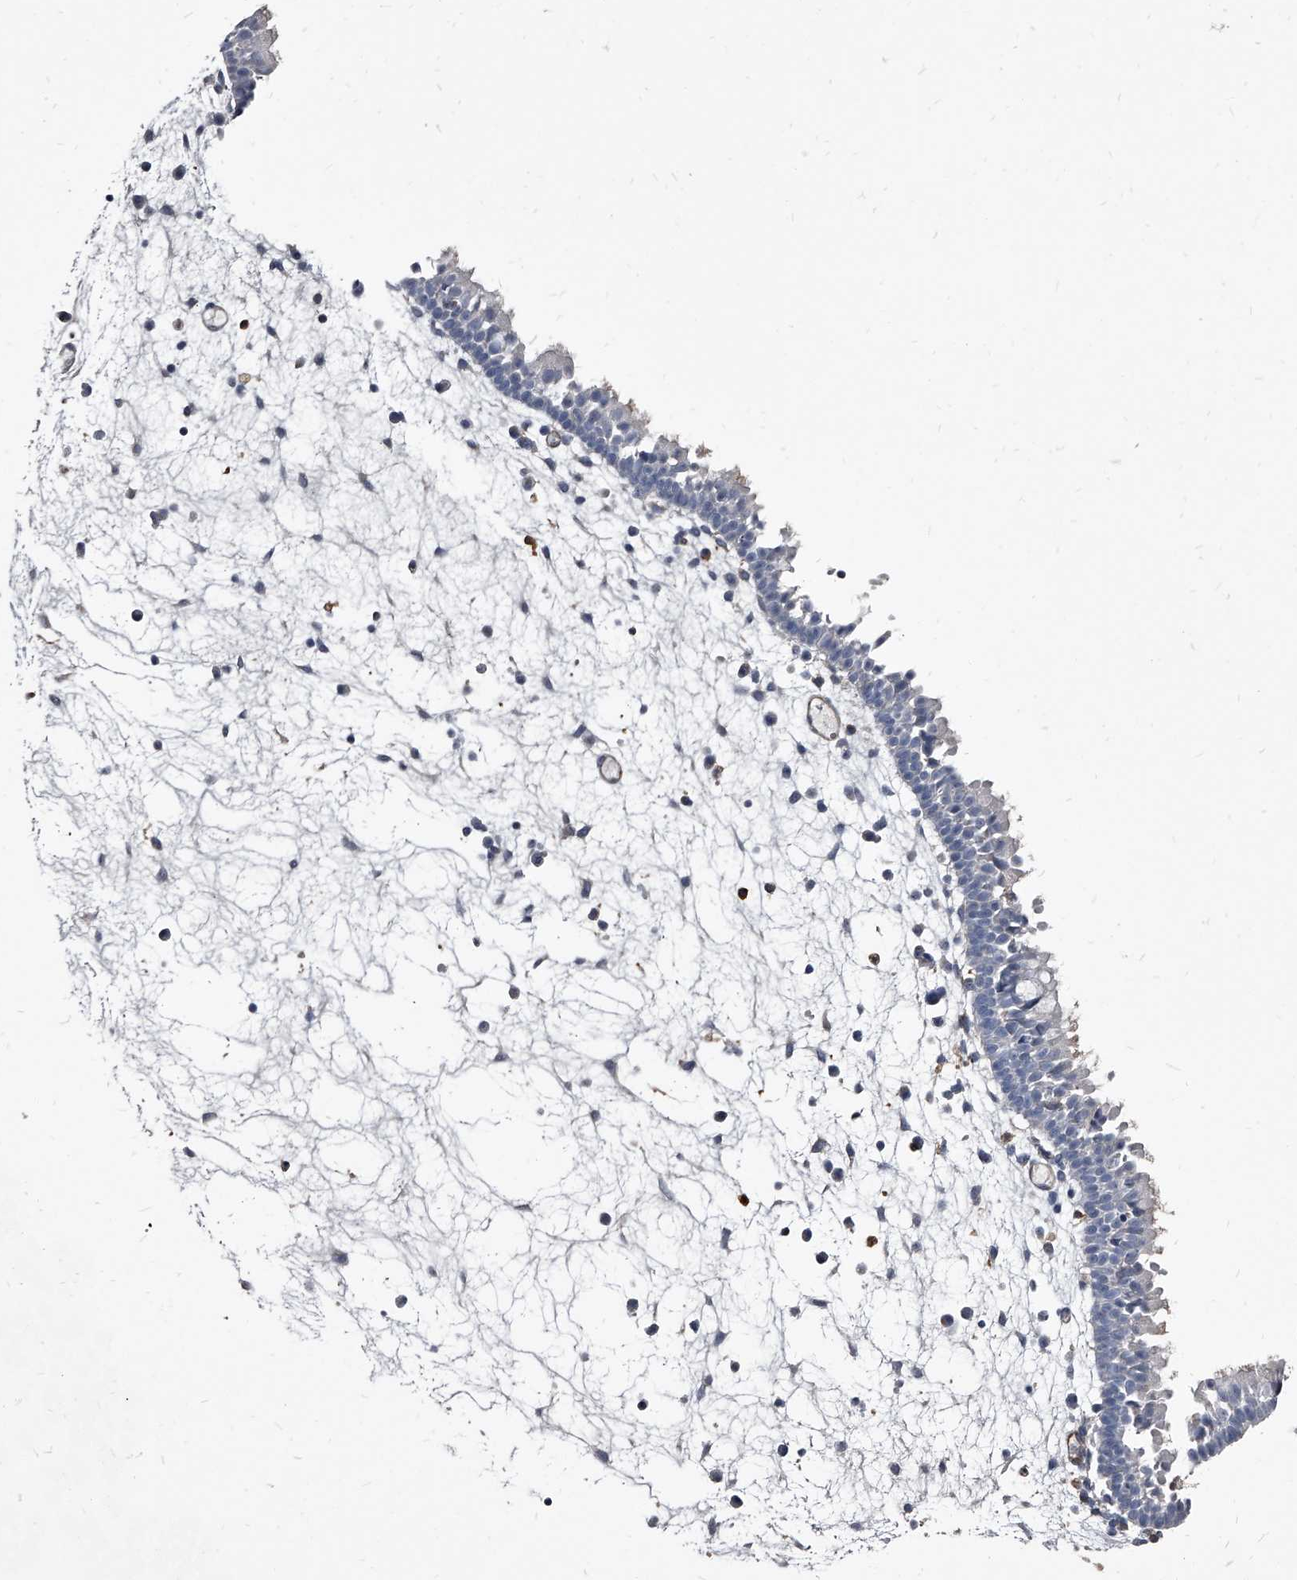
{"staining": {"intensity": "negative", "quantity": "none", "location": "none"}, "tissue": "nasopharynx", "cell_type": "Respiratory epithelial cells", "image_type": "normal", "snomed": [{"axis": "morphology", "description": "Normal tissue, NOS"}, {"axis": "morphology", "description": "Inflammation, NOS"}, {"axis": "morphology", "description": "Malignant melanoma, Metastatic site"}, {"axis": "topography", "description": "Nasopharynx"}], "caption": "A high-resolution micrograph shows IHC staining of unremarkable nasopharynx, which demonstrates no significant staining in respiratory epithelial cells. (Brightfield microscopy of DAB (3,3'-diaminobenzidine) immunohistochemistry at high magnification).", "gene": "PGLYRP3", "patient": {"sex": "male", "age": 70}}